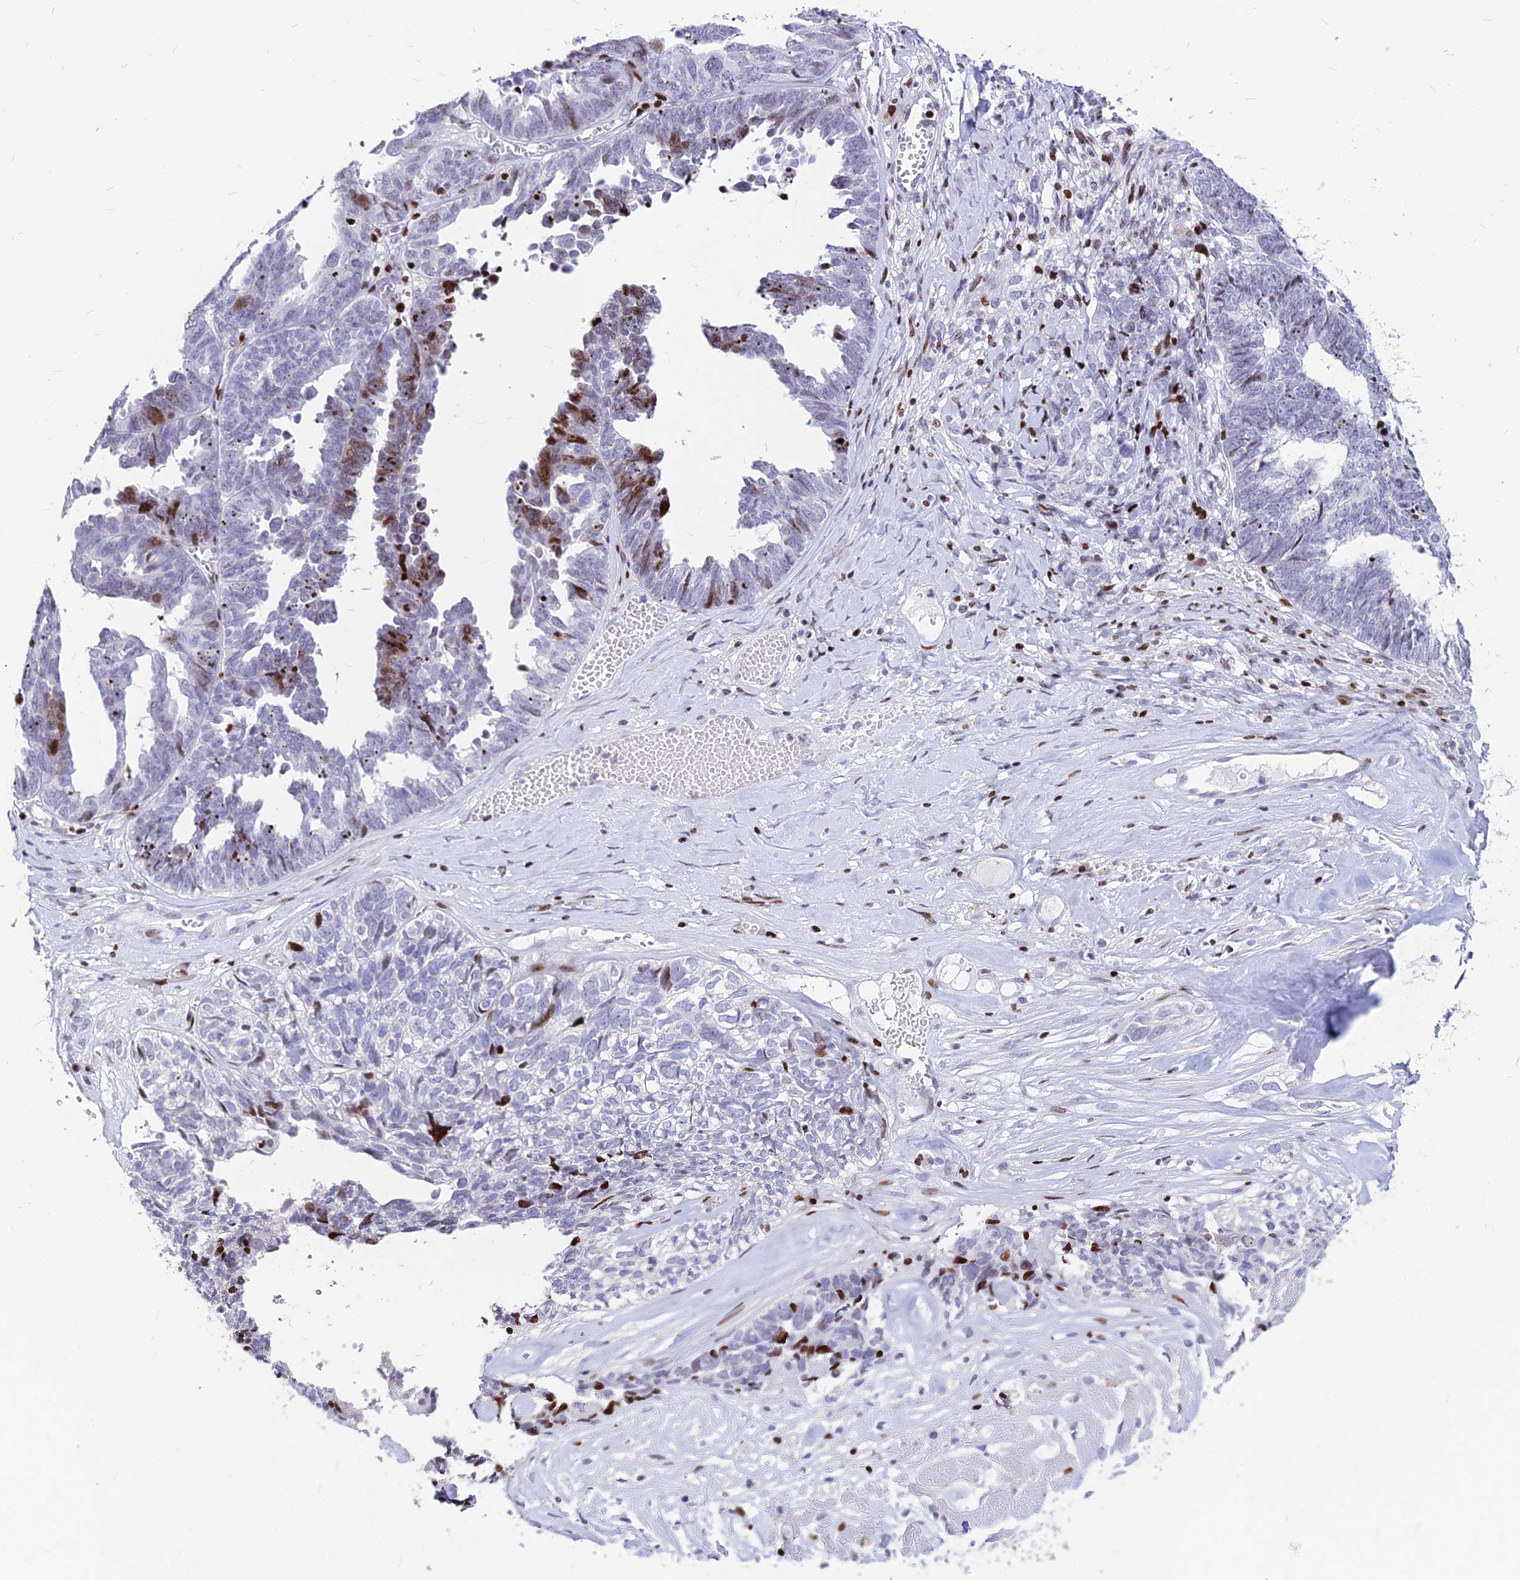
{"staining": {"intensity": "moderate", "quantity": "<25%", "location": "nuclear"}, "tissue": "ovarian cancer", "cell_type": "Tumor cells", "image_type": "cancer", "snomed": [{"axis": "morphology", "description": "Cystadenocarcinoma, serous, NOS"}, {"axis": "topography", "description": "Ovary"}], "caption": "Immunohistochemistry (IHC) of human serous cystadenocarcinoma (ovarian) shows low levels of moderate nuclear expression in approximately <25% of tumor cells.", "gene": "PRPS1", "patient": {"sex": "female", "age": 79}}